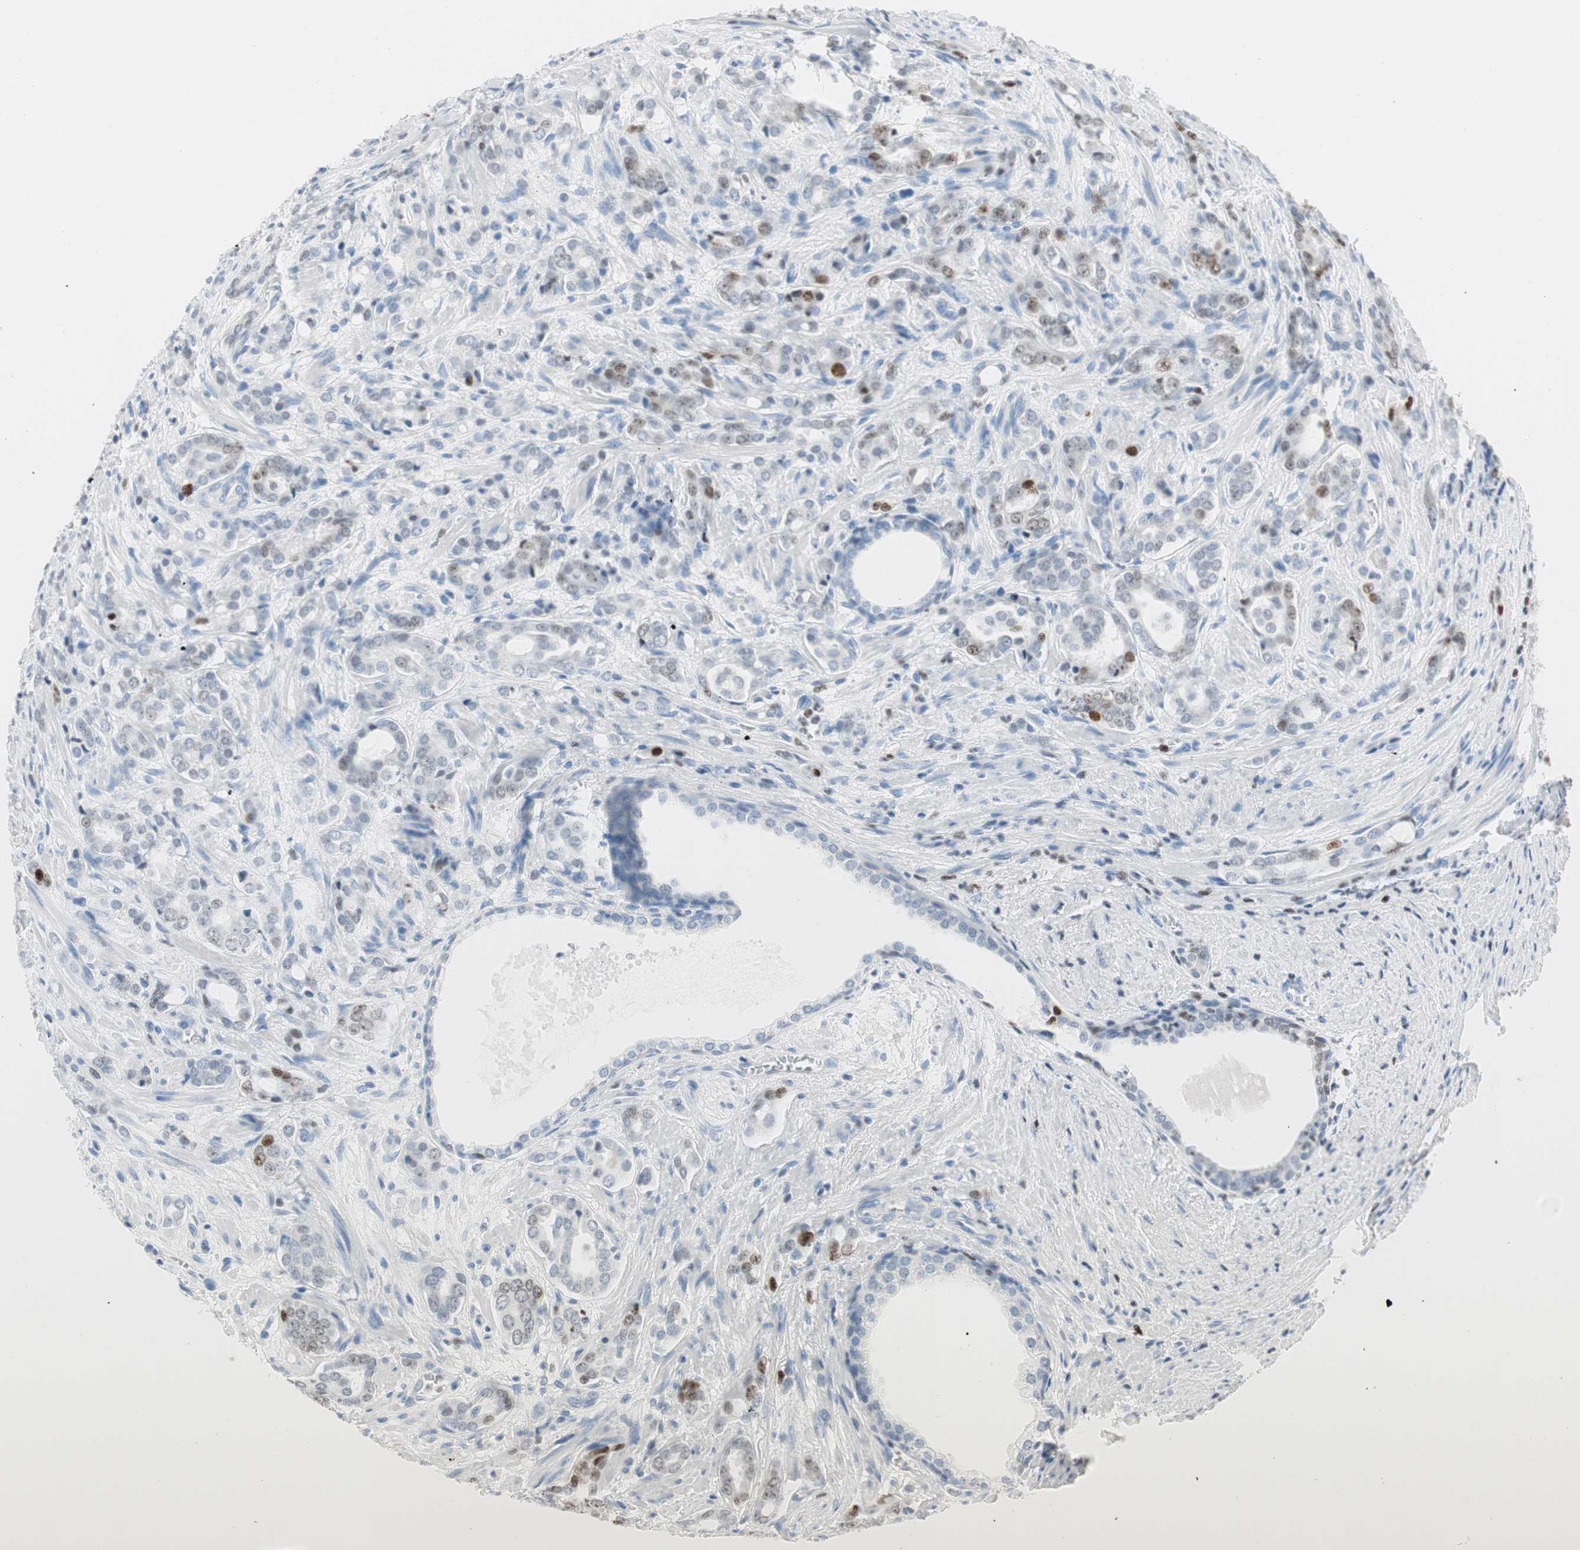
{"staining": {"intensity": "moderate", "quantity": "<25%", "location": "nuclear"}, "tissue": "prostate cancer", "cell_type": "Tumor cells", "image_type": "cancer", "snomed": [{"axis": "morphology", "description": "Adenocarcinoma, High grade"}, {"axis": "topography", "description": "Prostate"}], "caption": "A micrograph of adenocarcinoma (high-grade) (prostate) stained for a protein exhibits moderate nuclear brown staining in tumor cells.", "gene": "EZH2", "patient": {"sex": "male", "age": 64}}